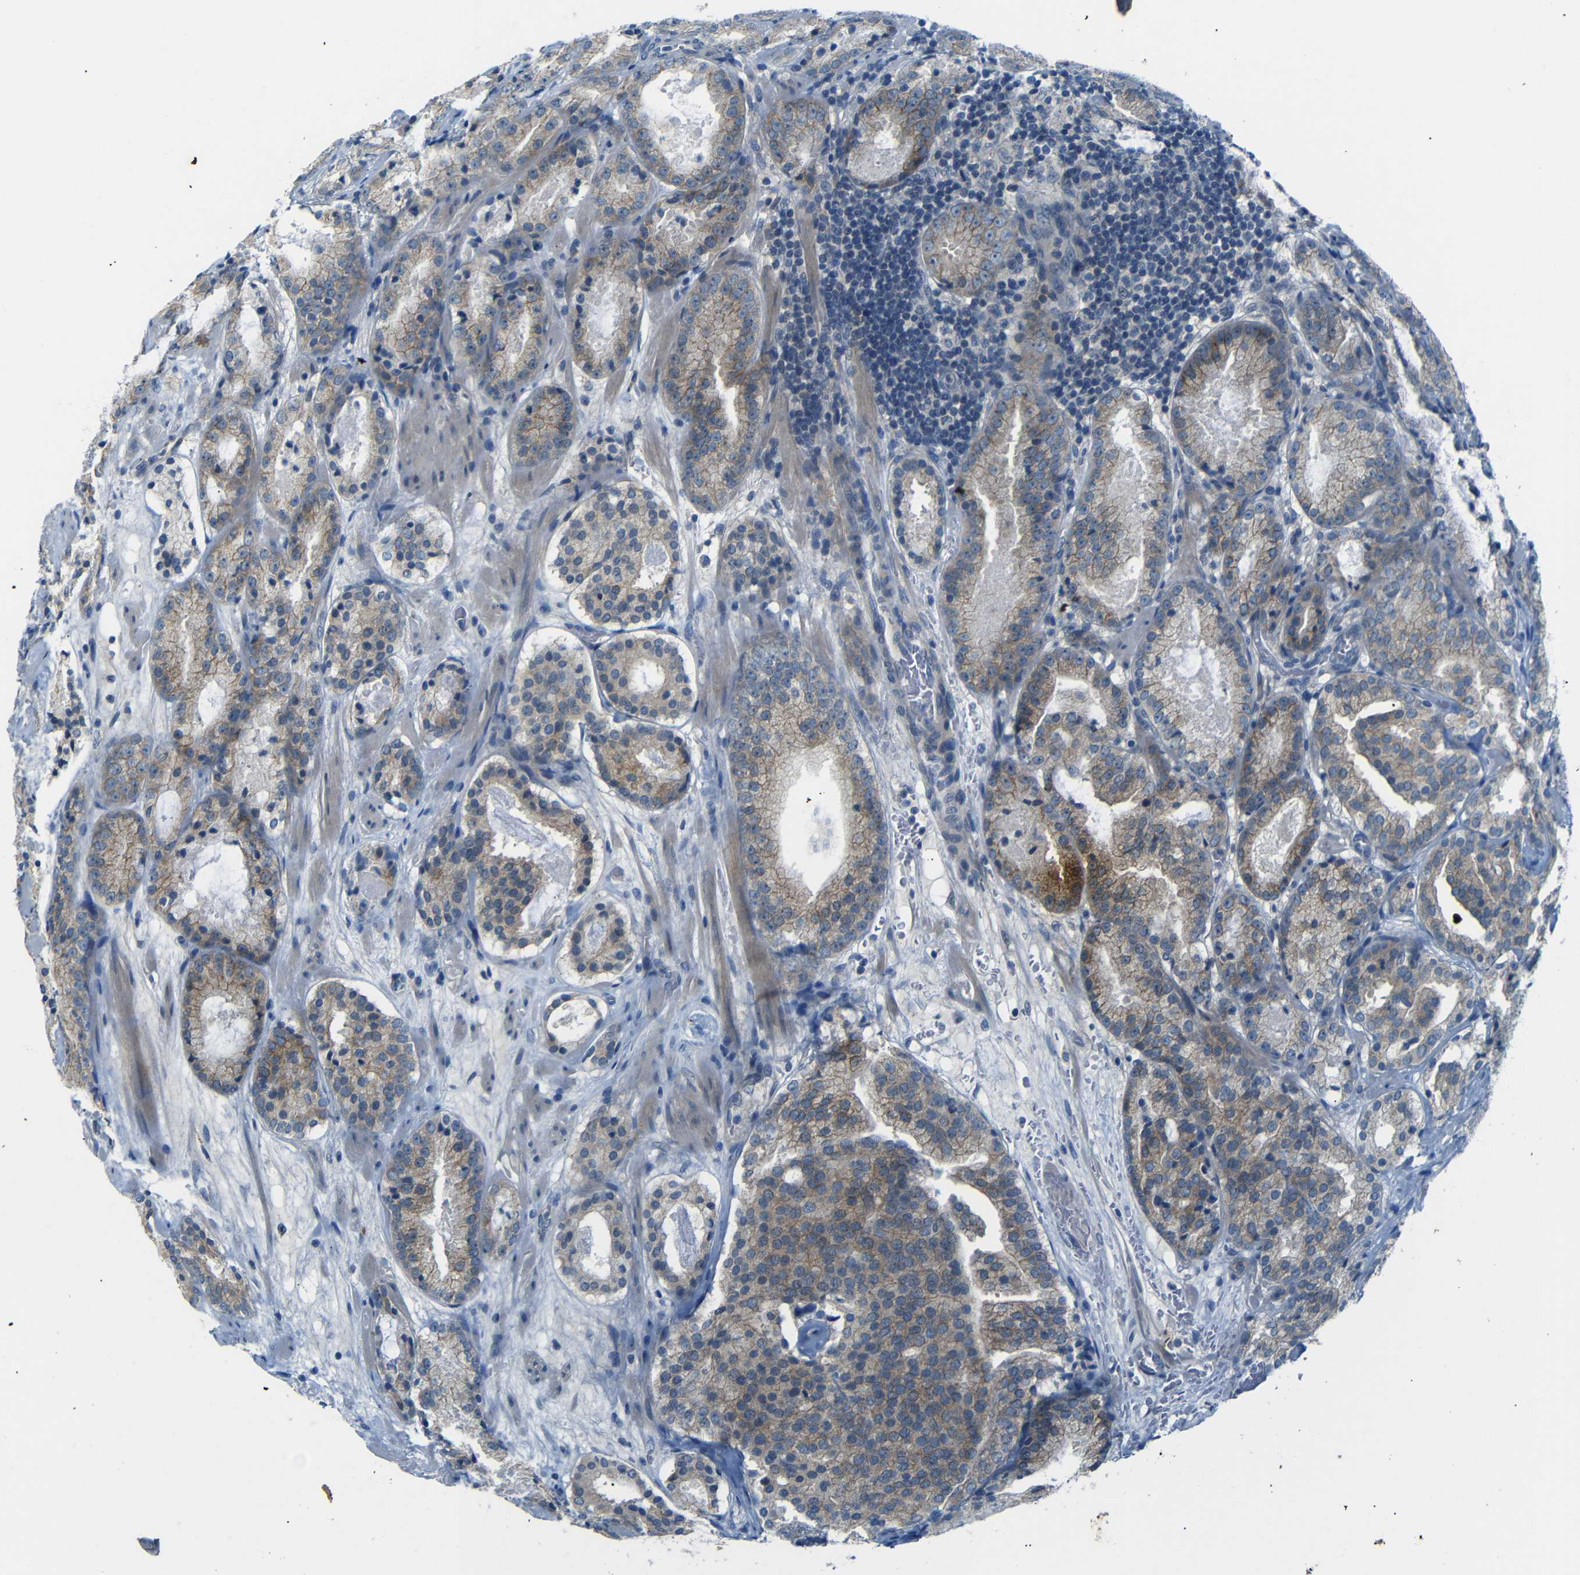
{"staining": {"intensity": "weak", "quantity": ">75%", "location": "cytoplasmic/membranous"}, "tissue": "prostate cancer", "cell_type": "Tumor cells", "image_type": "cancer", "snomed": [{"axis": "morphology", "description": "Adenocarcinoma, Low grade"}, {"axis": "topography", "description": "Prostate"}], "caption": "Weak cytoplasmic/membranous protein staining is appreciated in approximately >75% of tumor cells in prostate low-grade adenocarcinoma.", "gene": "ANK3", "patient": {"sex": "male", "age": 69}}